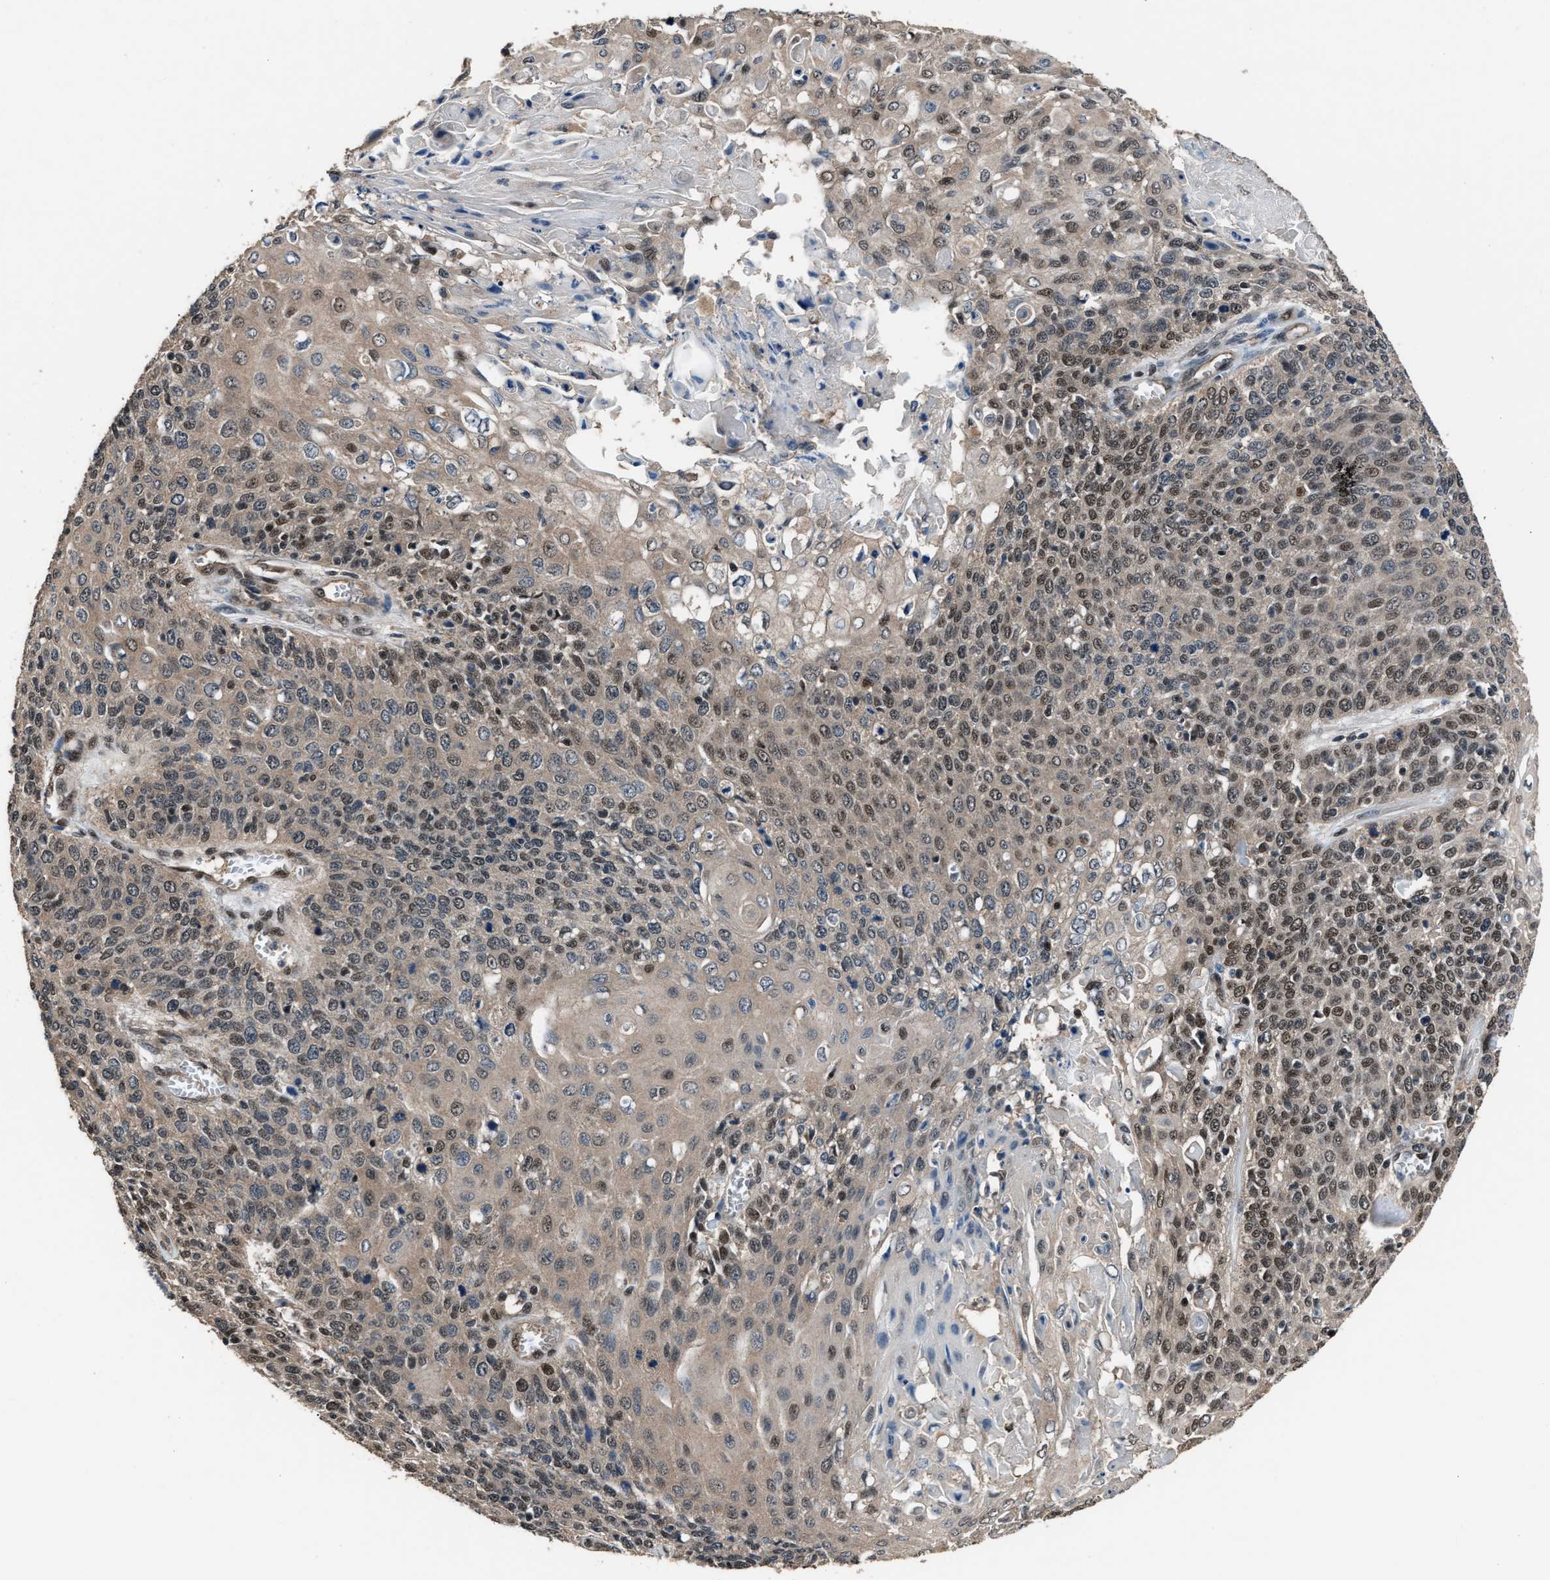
{"staining": {"intensity": "moderate", "quantity": "25%-75%", "location": "cytoplasmic/membranous,nuclear"}, "tissue": "cervical cancer", "cell_type": "Tumor cells", "image_type": "cancer", "snomed": [{"axis": "morphology", "description": "Squamous cell carcinoma, NOS"}, {"axis": "topography", "description": "Cervix"}], "caption": "High-power microscopy captured an immunohistochemistry (IHC) image of cervical cancer (squamous cell carcinoma), revealing moderate cytoplasmic/membranous and nuclear staining in approximately 25%-75% of tumor cells.", "gene": "DFFA", "patient": {"sex": "female", "age": 39}}